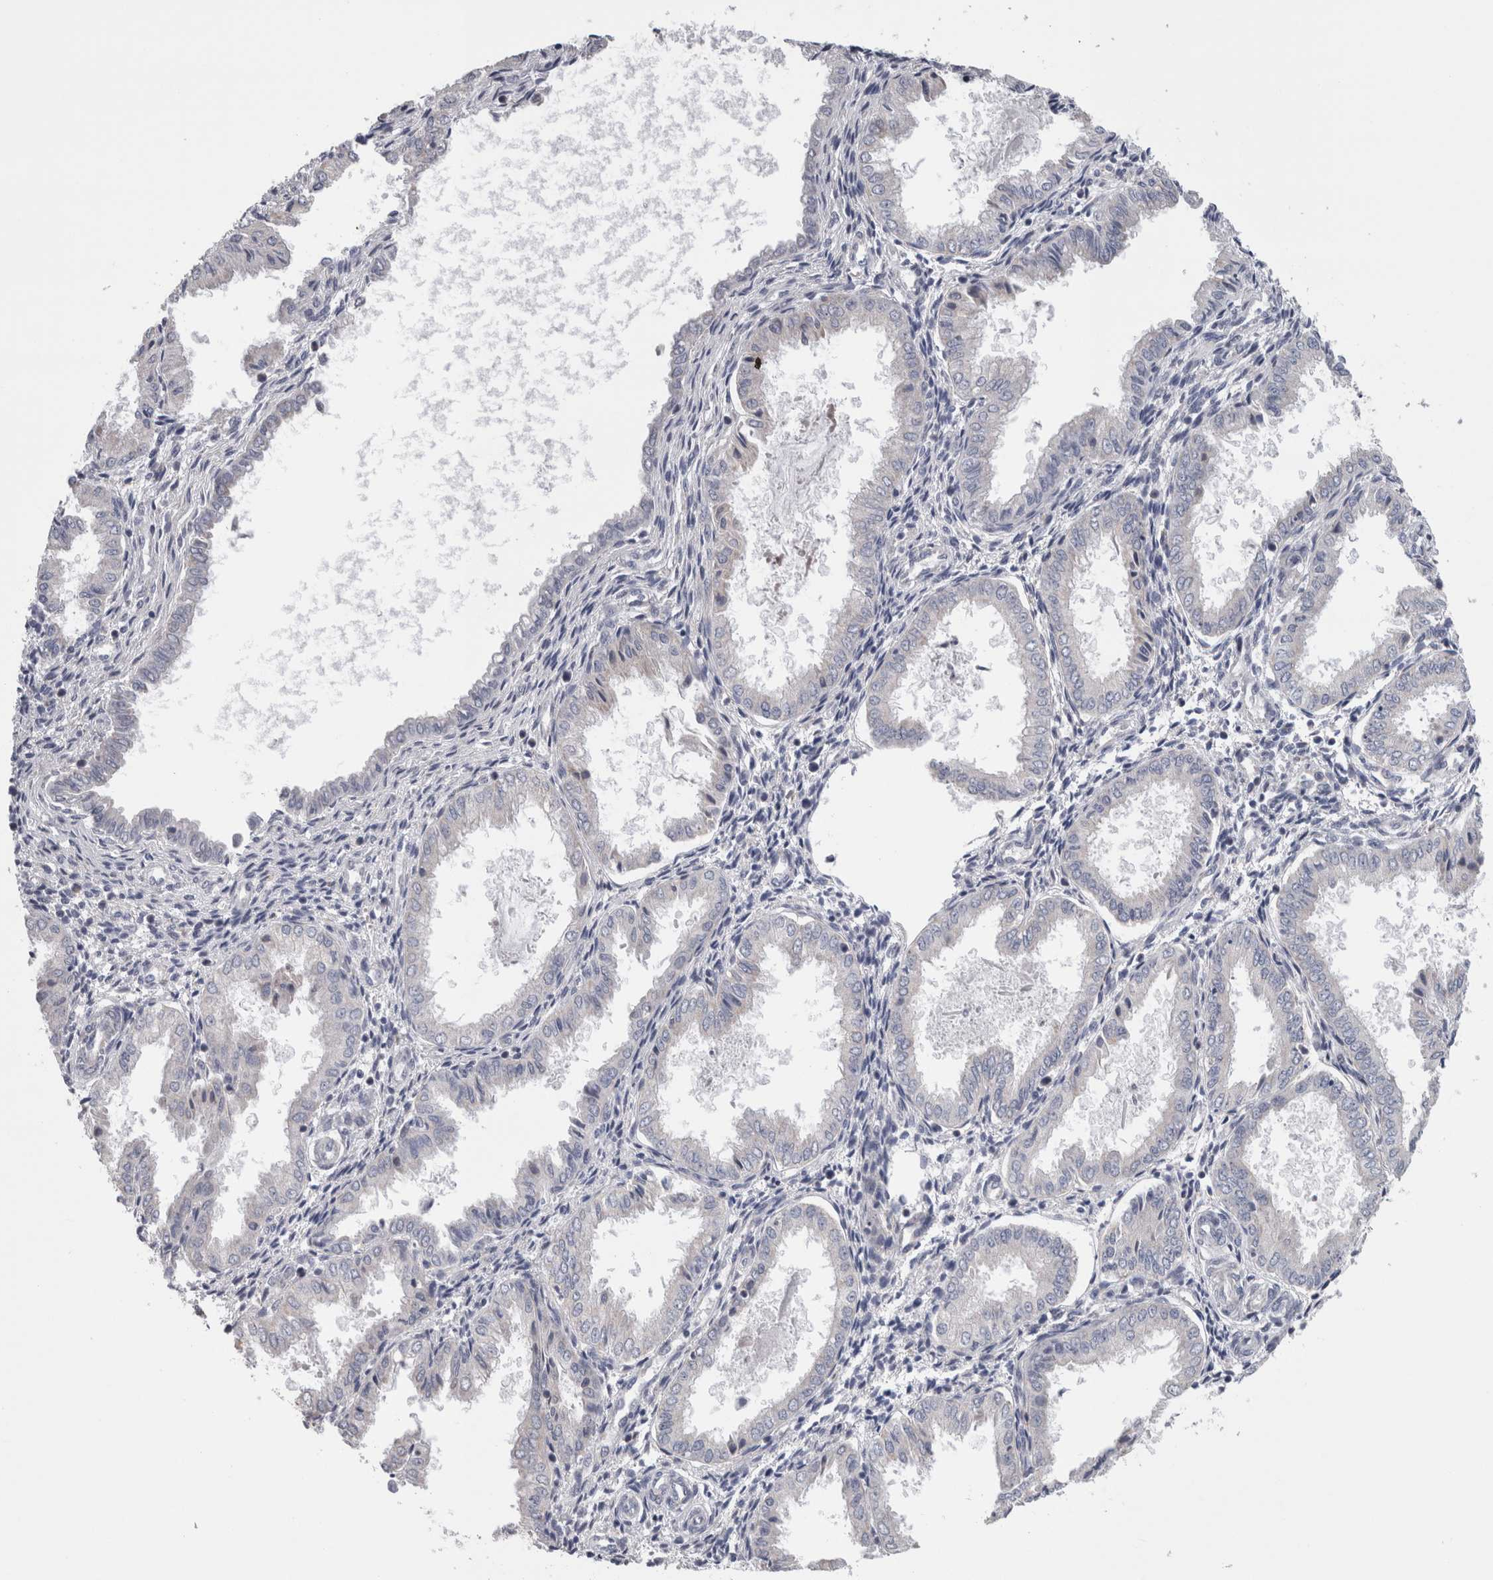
{"staining": {"intensity": "negative", "quantity": "none", "location": "none"}, "tissue": "endometrium", "cell_type": "Cells in endometrial stroma", "image_type": "normal", "snomed": [{"axis": "morphology", "description": "Normal tissue, NOS"}, {"axis": "topography", "description": "Endometrium"}], "caption": "A high-resolution photomicrograph shows immunohistochemistry (IHC) staining of benign endometrium, which demonstrates no significant positivity in cells in endometrial stroma.", "gene": "GDAP1", "patient": {"sex": "female", "age": 33}}